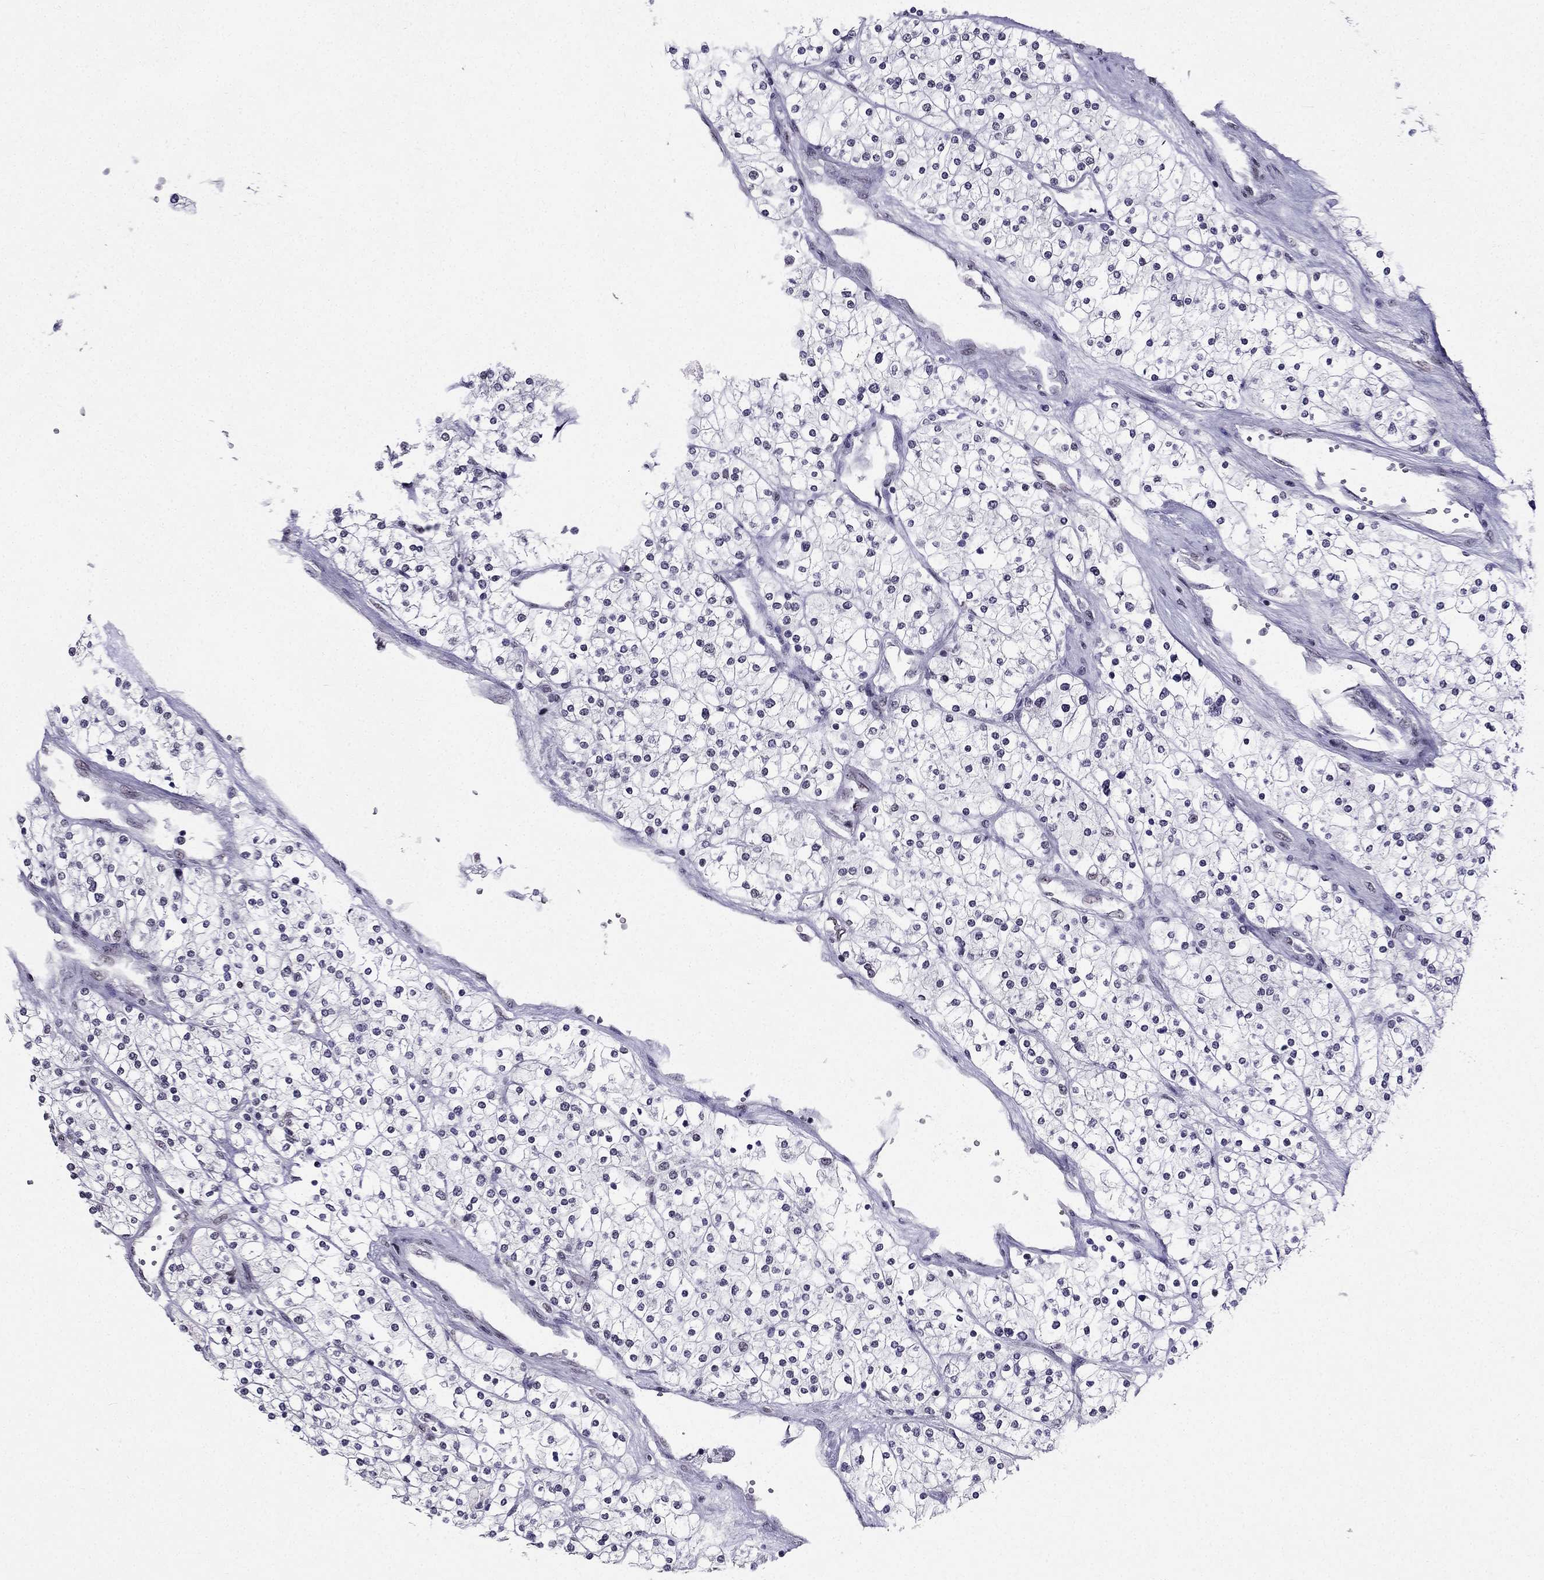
{"staining": {"intensity": "negative", "quantity": "none", "location": "none"}, "tissue": "renal cancer", "cell_type": "Tumor cells", "image_type": "cancer", "snomed": [{"axis": "morphology", "description": "Adenocarcinoma, NOS"}, {"axis": "topography", "description": "Kidney"}], "caption": "IHC of human renal adenocarcinoma shows no staining in tumor cells.", "gene": "ZNF420", "patient": {"sex": "male", "age": 80}}